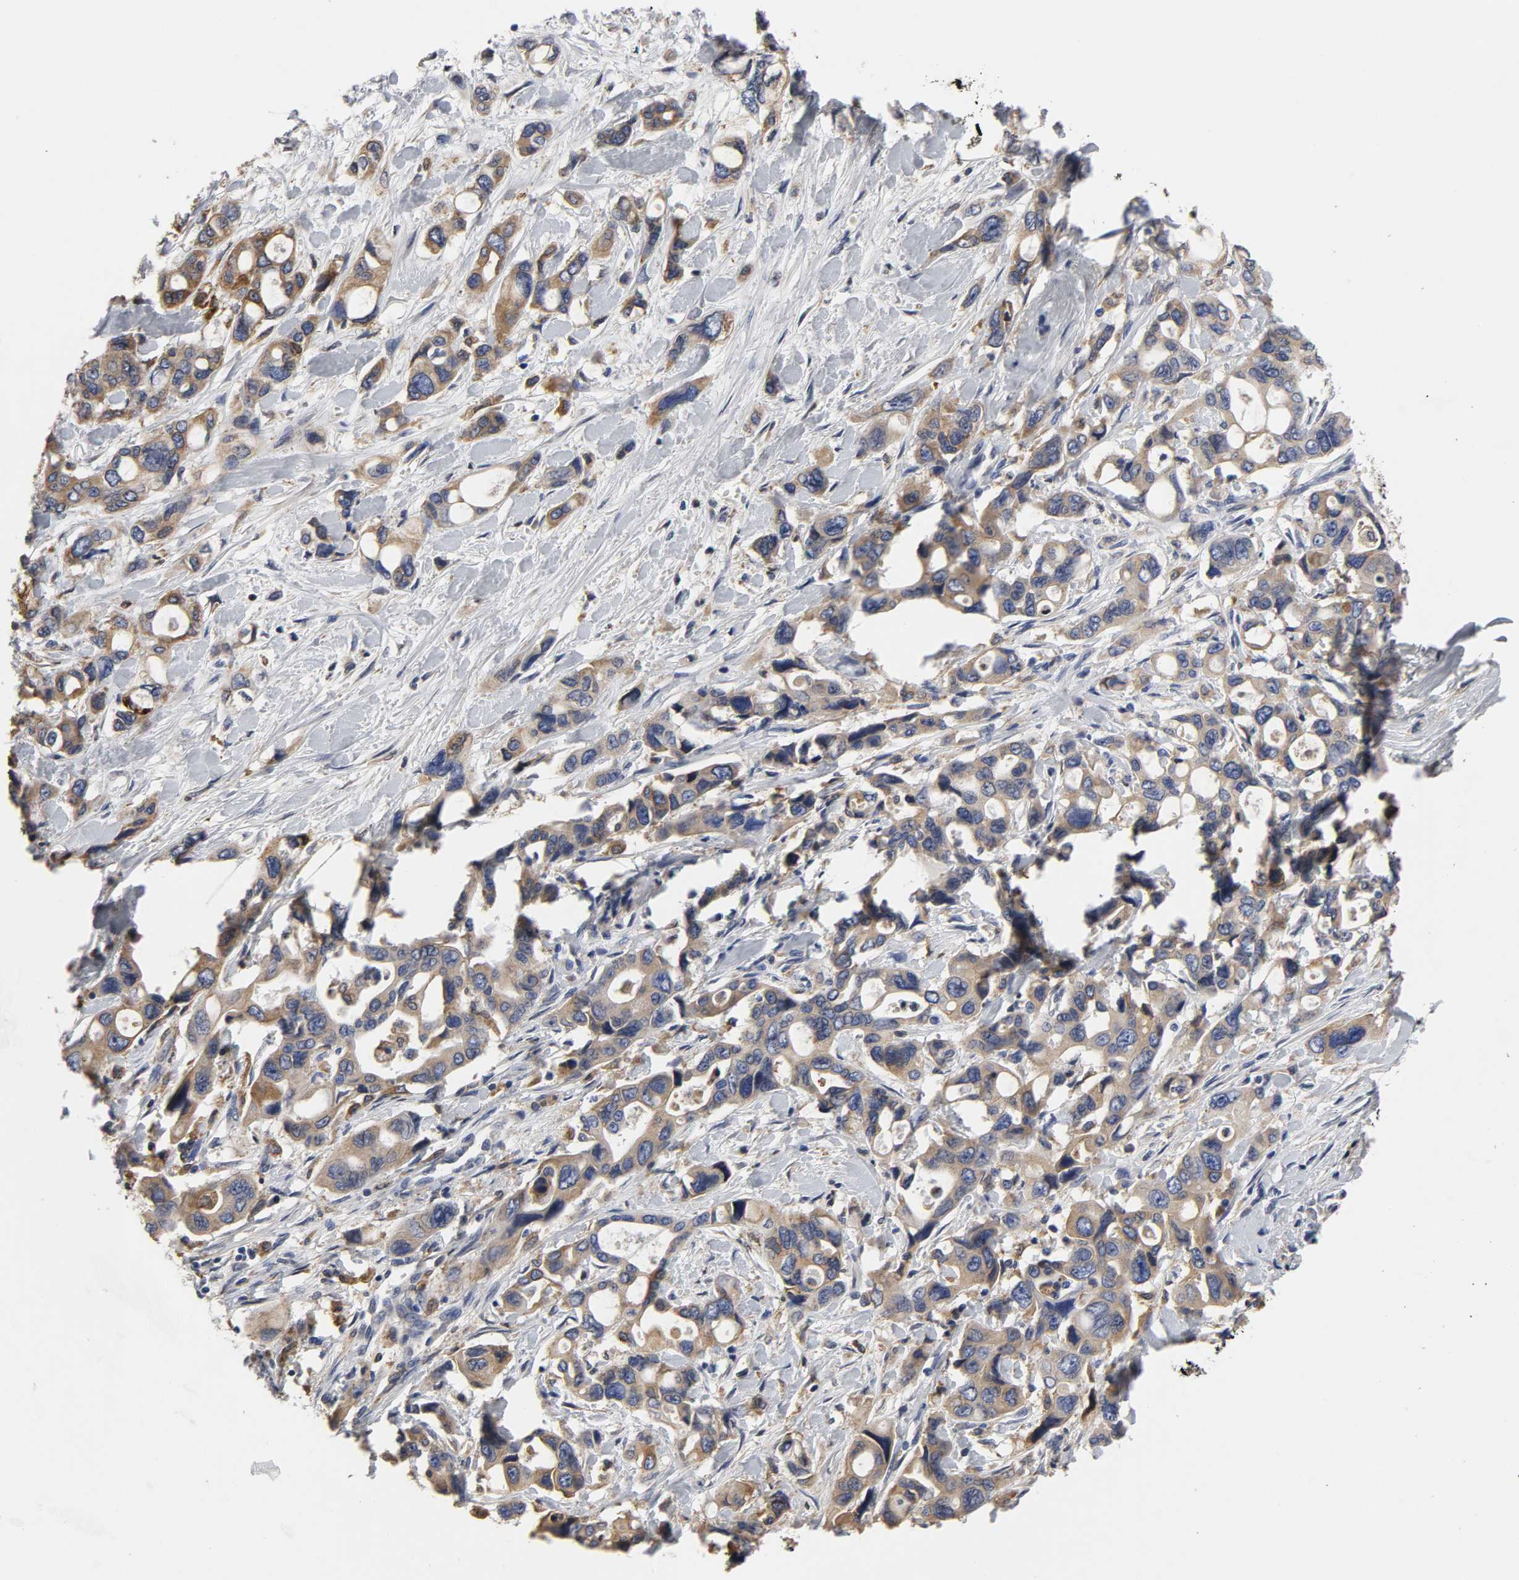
{"staining": {"intensity": "moderate", "quantity": ">75%", "location": "cytoplasmic/membranous"}, "tissue": "pancreatic cancer", "cell_type": "Tumor cells", "image_type": "cancer", "snomed": [{"axis": "morphology", "description": "Adenocarcinoma, NOS"}, {"axis": "topography", "description": "Pancreas"}], "caption": "Pancreatic cancer tissue exhibits moderate cytoplasmic/membranous expression in approximately >75% of tumor cells", "gene": "HCK", "patient": {"sex": "male", "age": 46}}